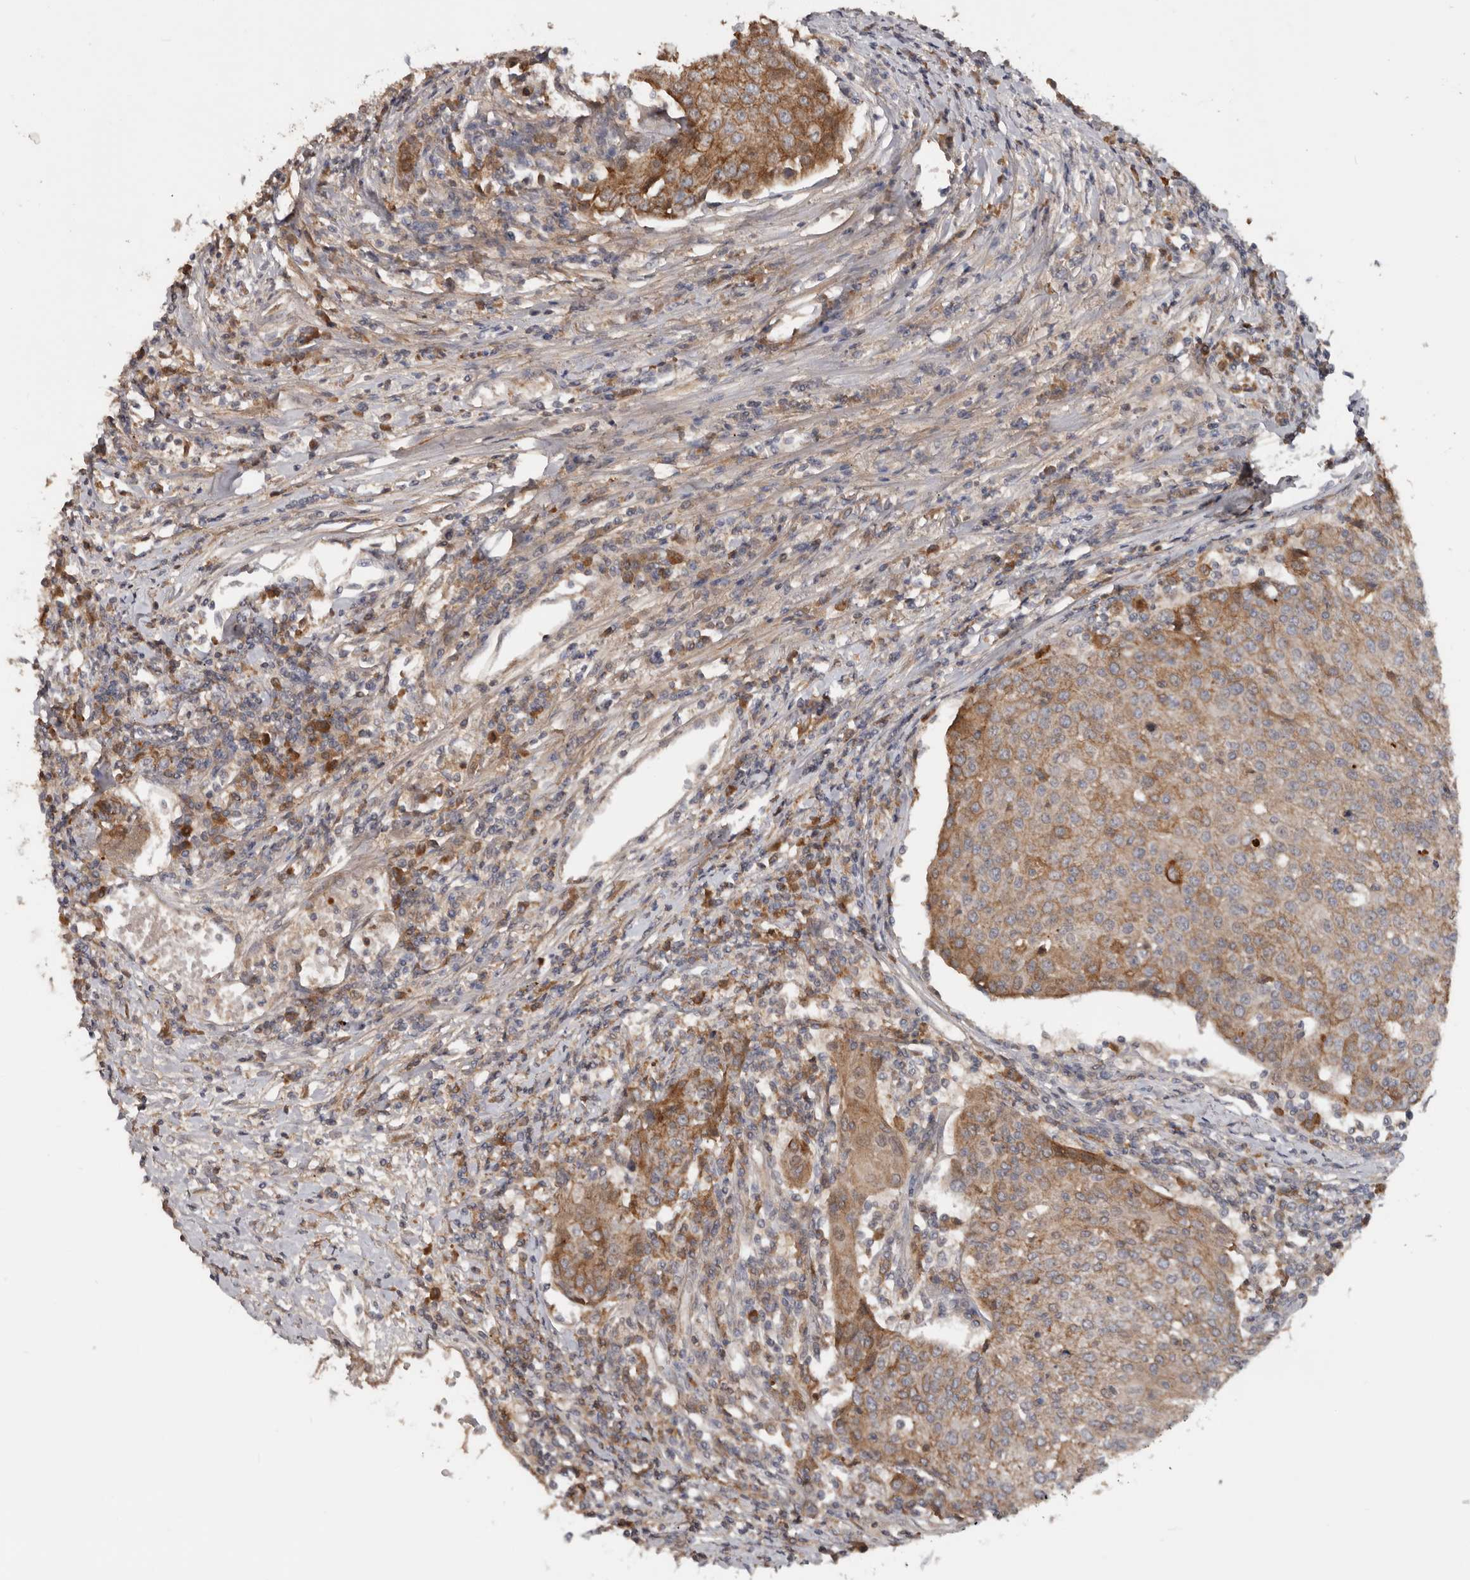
{"staining": {"intensity": "moderate", "quantity": ">75%", "location": "cytoplasmic/membranous"}, "tissue": "urothelial cancer", "cell_type": "Tumor cells", "image_type": "cancer", "snomed": [{"axis": "morphology", "description": "Urothelial carcinoma, High grade"}, {"axis": "topography", "description": "Urinary bladder"}], "caption": "Immunohistochemical staining of urothelial cancer reveals medium levels of moderate cytoplasmic/membranous protein staining in approximately >75% of tumor cells. The staining was performed using DAB (3,3'-diaminobenzidine), with brown indicating positive protein expression. Nuclei are stained blue with hematoxylin.", "gene": "NMUR1", "patient": {"sex": "female", "age": 85}}